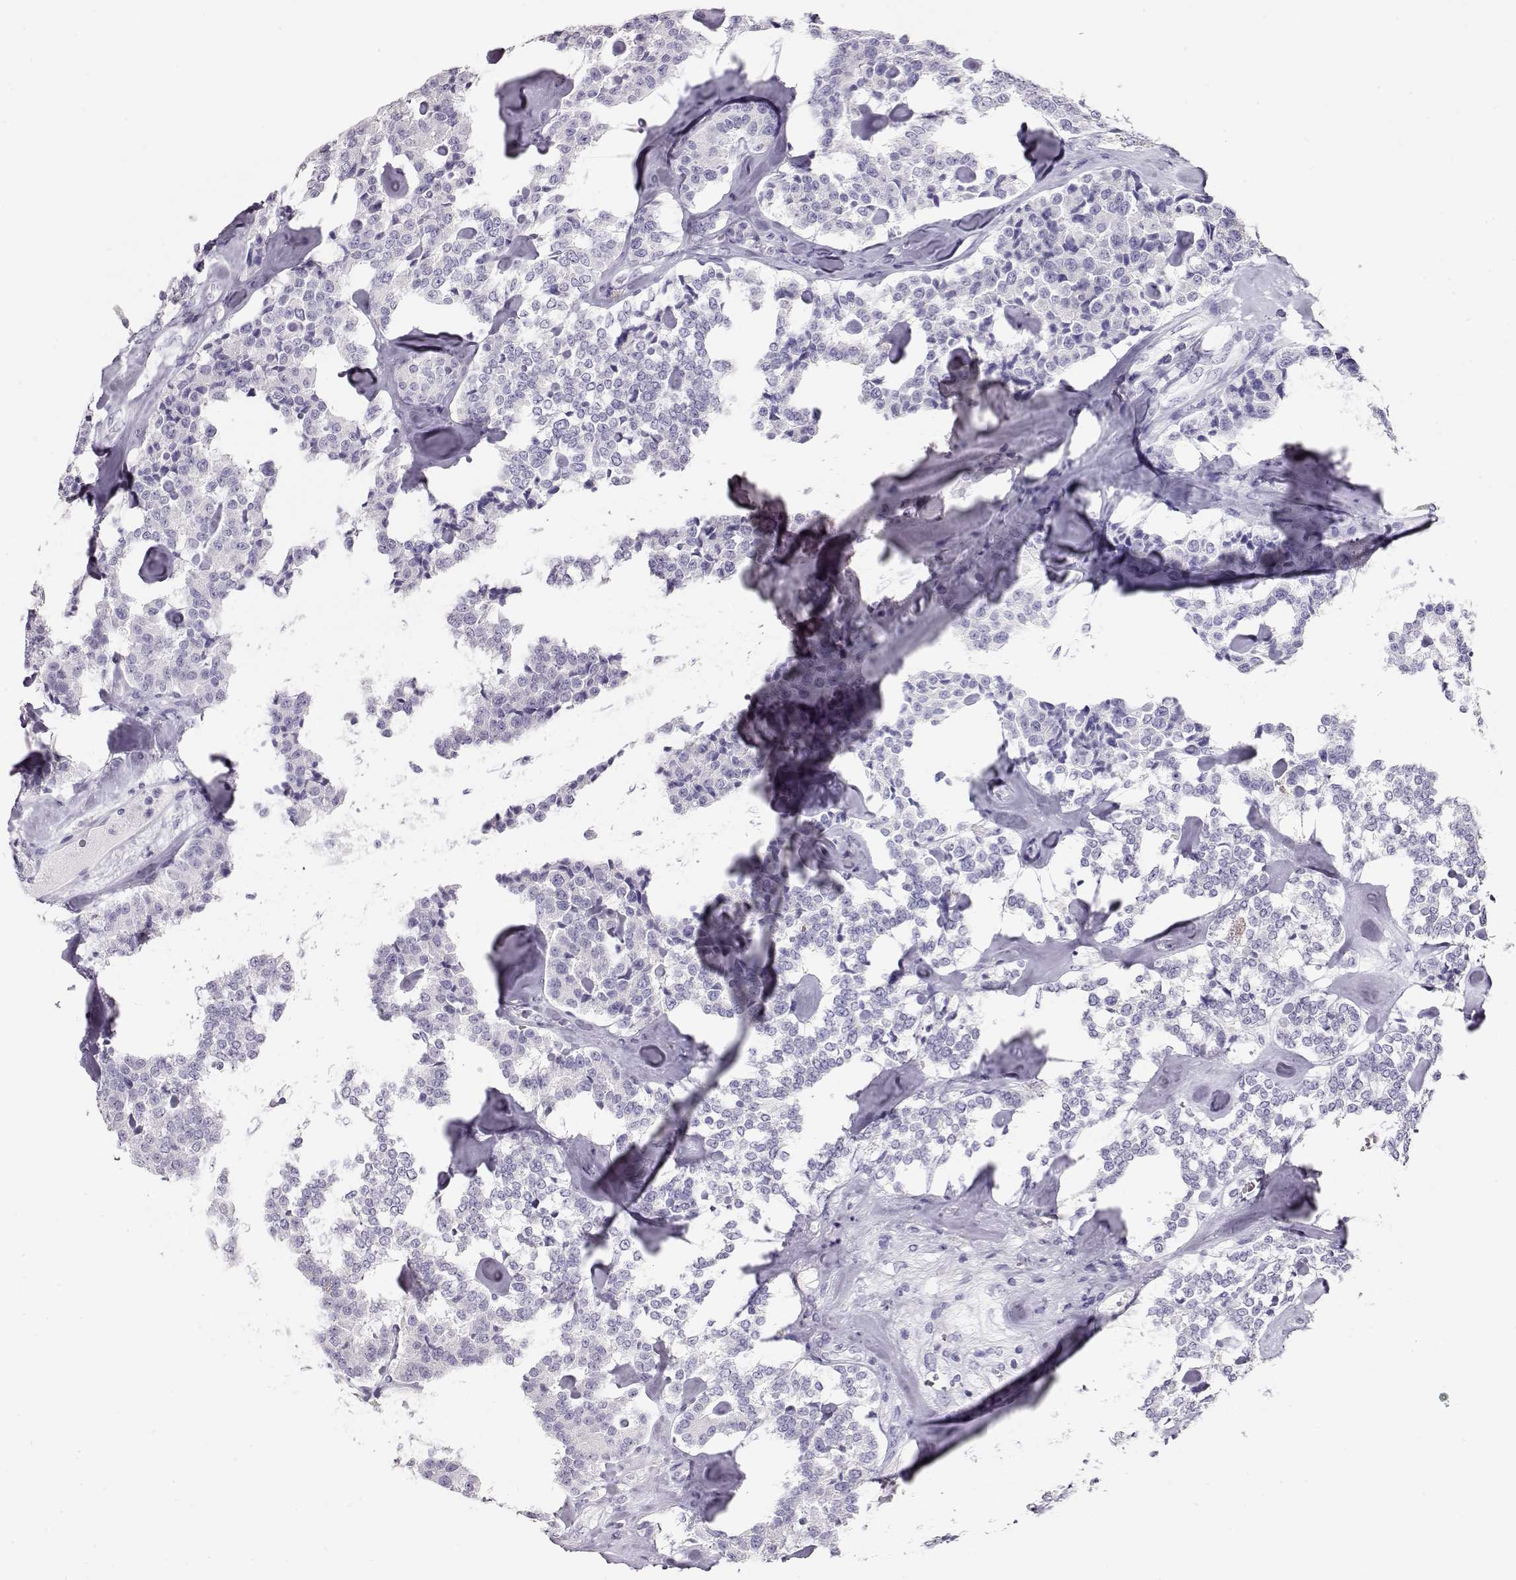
{"staining": {"intensity": "negative", "quantity": "none", "location": "none"}, "tissue": "carcinoid", "cell_type": "Tumor cells", "image_type": "cancer", "snomed": [{"axis": "morphology", "description": "Carcinoid, malignant, NOS"}, {"axis": "topography", "description": "Pancreas"}], "caption": "The IHC image has no significant positivity in tumor cells of carcinoid tissue.", "gene": "ACTN2", "patient": {"sex": "male", "age": 41}}